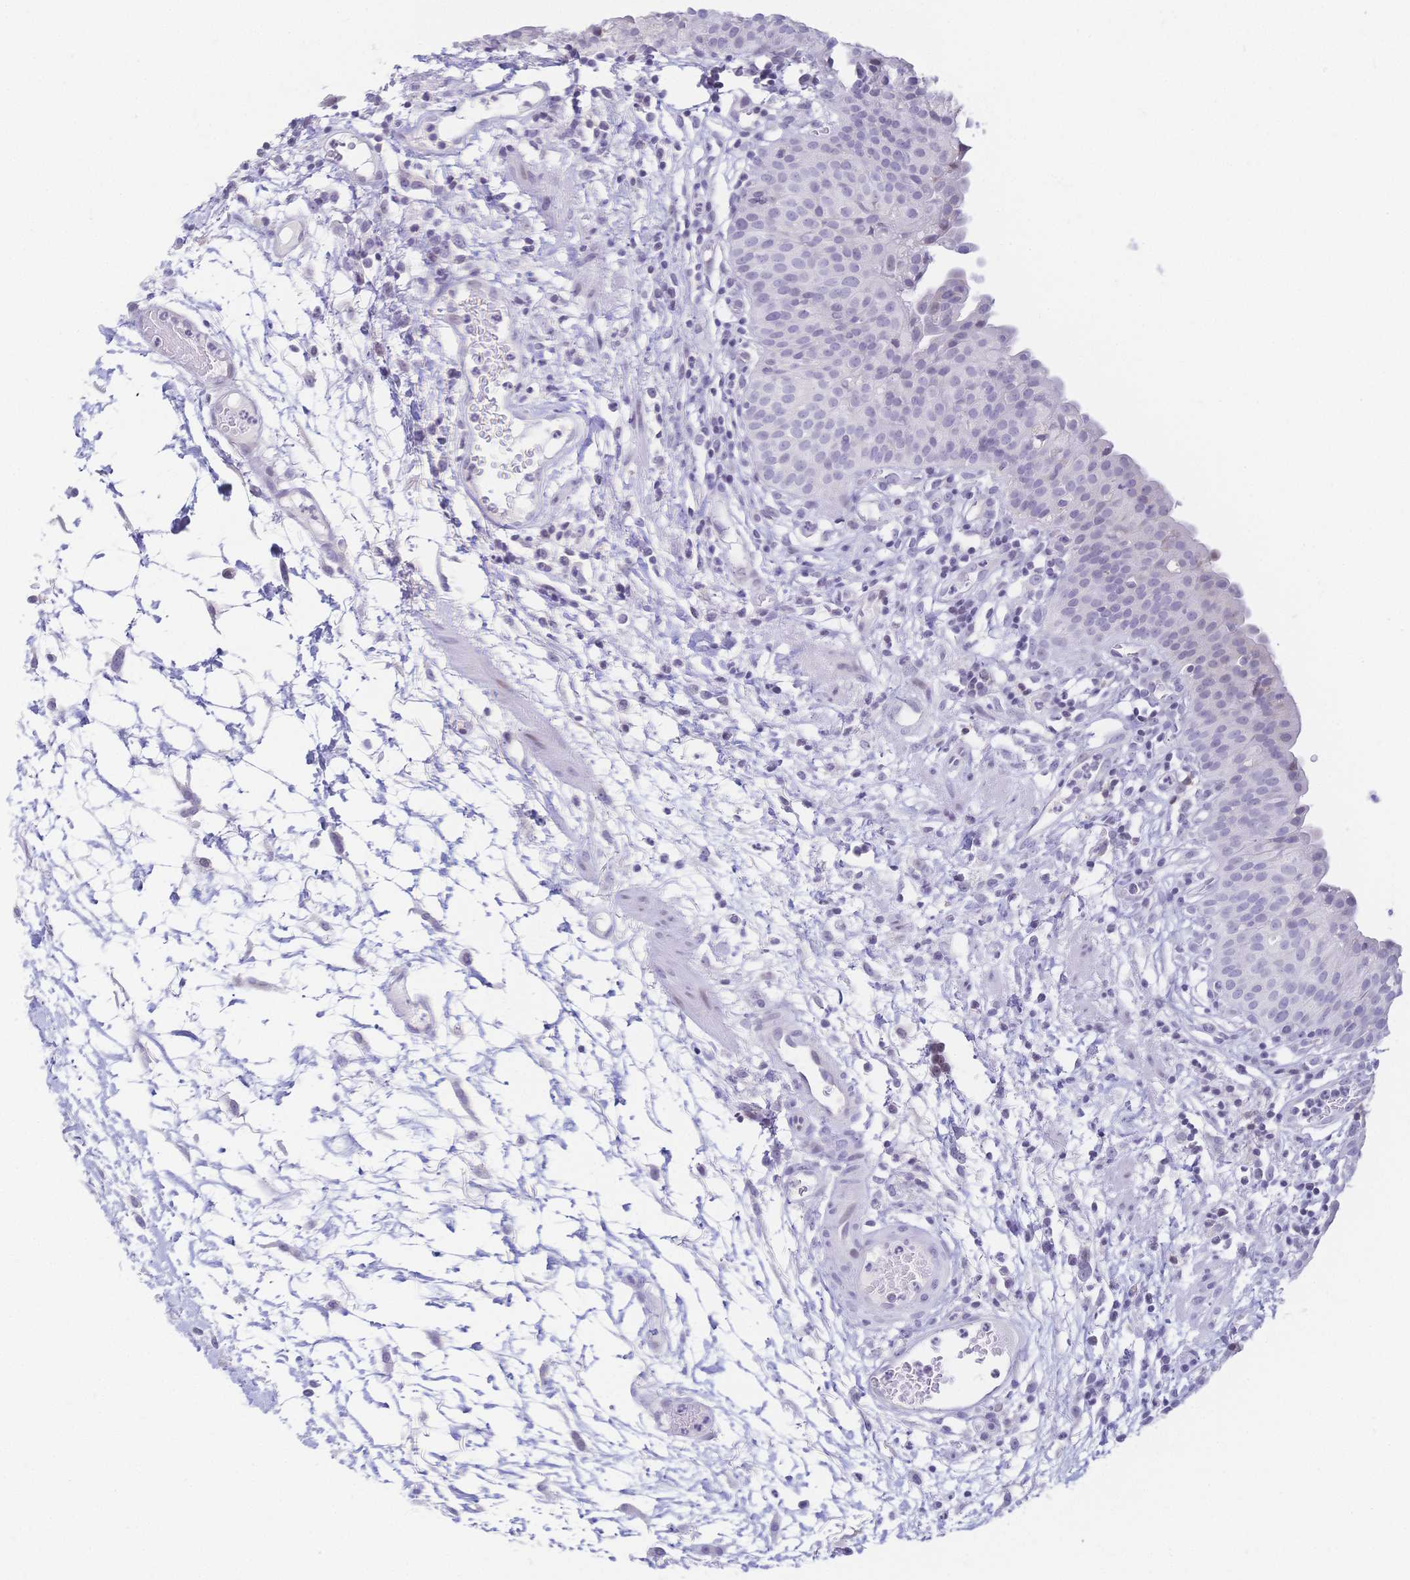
{"staining": {"intensity": "negative", "quantity": "none", "location": "none"}, "tissue": "urinary bladder", "cell_type": "Urothelial cells", "image_type": "normal", "snomed": [{"axis": "morphology", "description": "Normal tissue, NOS"}, {"axis": "morphology", "description": "Inflammation, NOS"}, {"axis": "topography", "description": "Urinary bladder"}], "caption": "Urinary bladder stained for a protein using IHC reveals no positivity urothelial cells.", "gene": "CR2", "patient": {"sex": "male", "age": 57}}